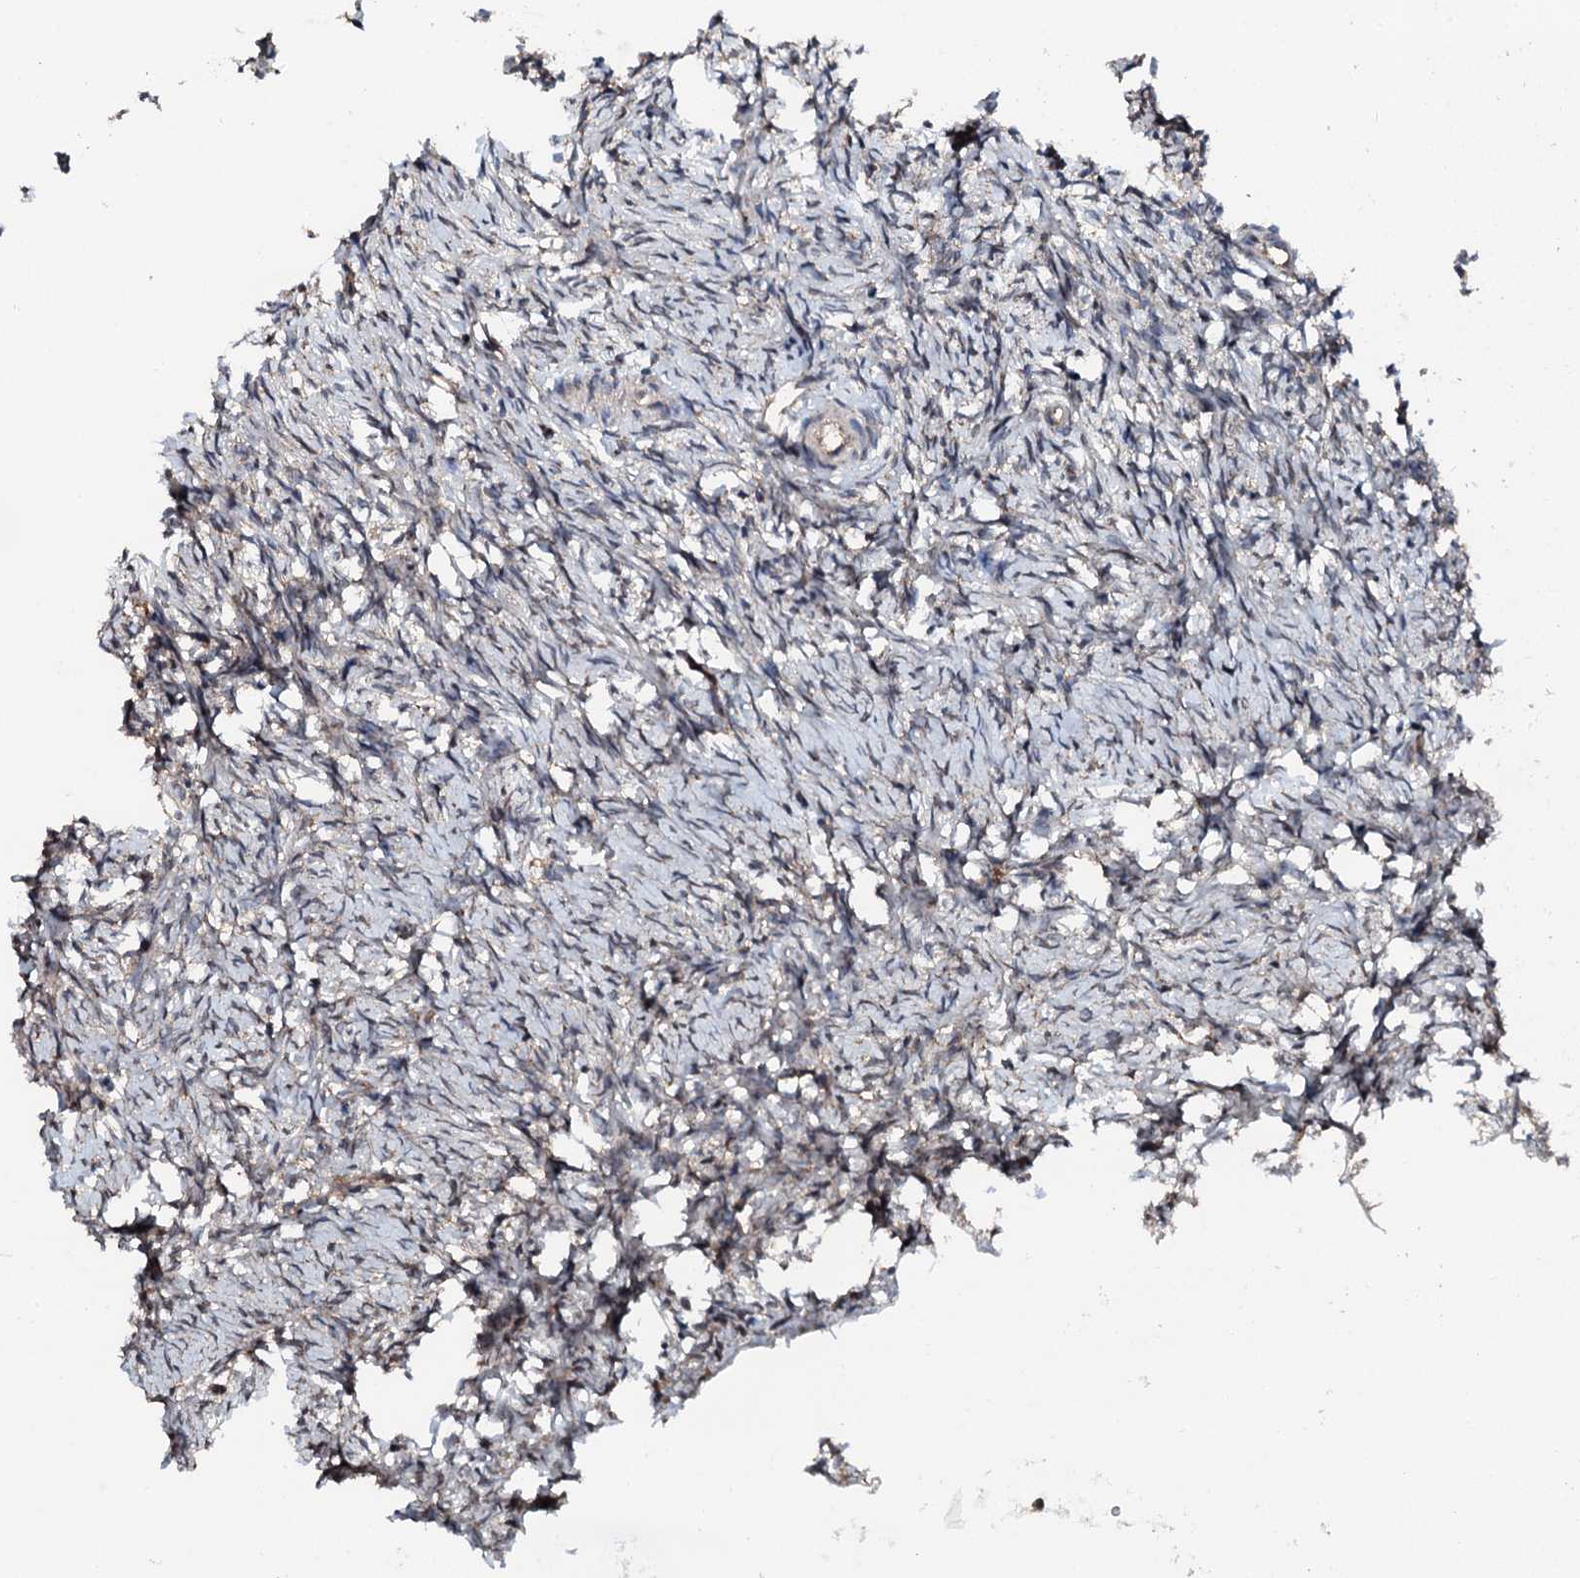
{"staining": {"intensity": "weak", "quantity": "<25%", "location": "cytoplasmic/membranous"}, "tissue": "ovary", "cell_type": "Ovarian stroma cells", "image_type": "normal", "snomed": [{"axis": "morphology", "description": "Normal tissue, NOS"}, {"axis": "topography", "description": "Ovary"}], "caption": "Micrograph shows no protein expression in ovarian stroma cells of unremarkable ovary. The staining was performed using DAB (3,3'-diaminobenzidine) to visualize the protein expression in brown, while the nuclei were stained in blue with hematoxylin (Magnification: 20x).", "gene": "FLYWCH1", "patient": {"sex": "female", "age": 51}}